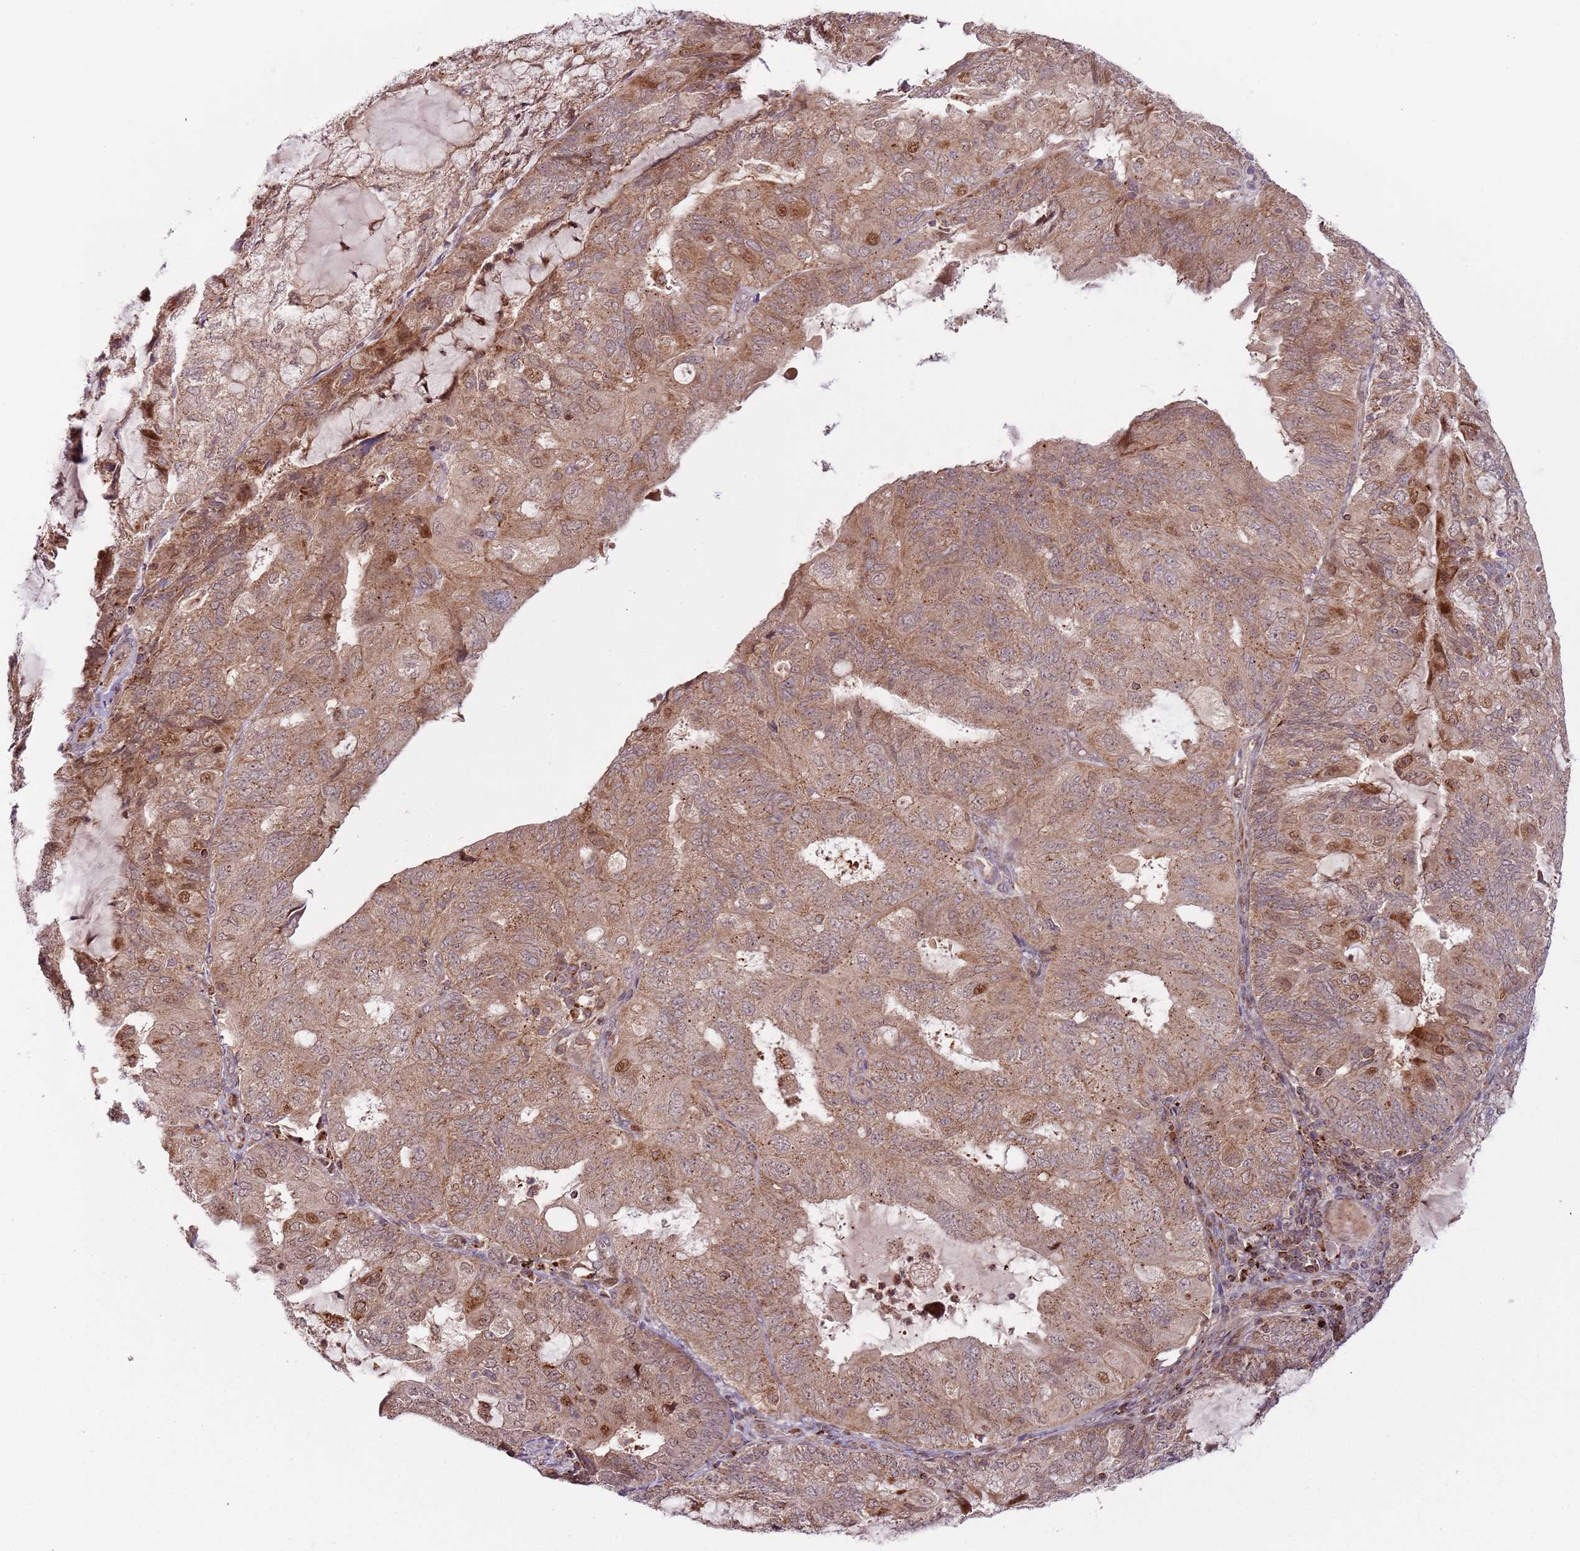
{"staining": {"intensity": "moderate", "quantity": "25%-75%", "location": "cytoplasmic/membranous,nuclear"}, "tissue": "endometrial cancer", "cell_type": "Tumor cells", "image_type": "cancer", "snomed": [{"axis": "morphology", "description": "Adenocarcinoma, NOS"}, {"axis": "topography", "description": "Endometrium"}], "caption": "Immunohistochemical staining of human endometrial adenocarcinoma reveals medium levels of moderate cytoplasmic/membranous and nuclear protein staining in about 25%-75% of tumor cells. (DAB = brown stain, brightfield microscopy at high magnification).", "gene": "ULK3", "patient": {"sex": "female", "age": 81}}